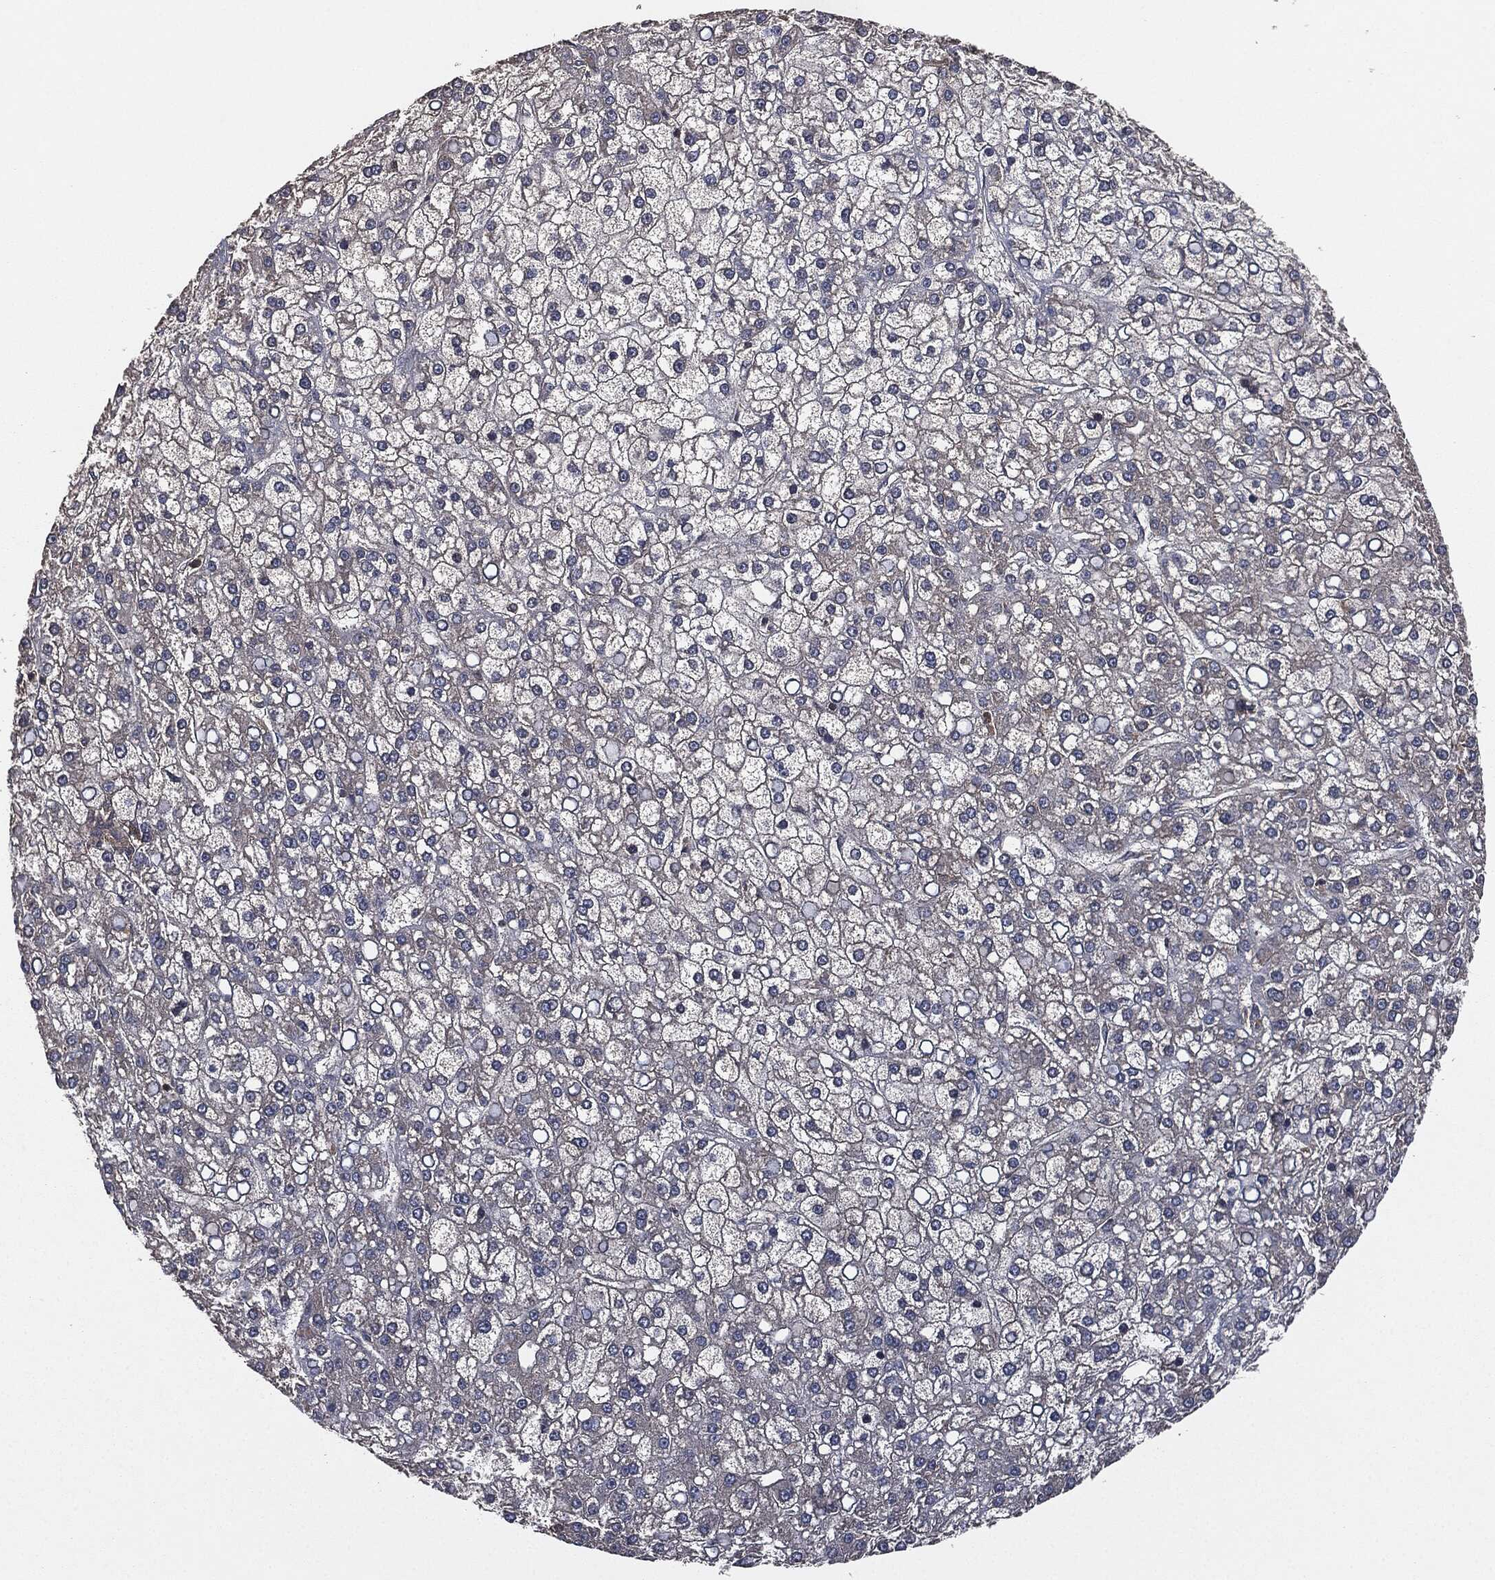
{"staining": {"intensity": "negative", "quantity": "none", "location": "none"}, "tissue": "liver cancer", "cell_type": "Tumor cells", "image_type": "cancer", "snomed": [{"axis": "morphology", "description": "Carcinoma, Hepatocellular, NOS"}, {"axis": "topography", "description": "Liver"}], "caption": "Immunohistochemistry (IHC) of human liver cancer (hepatocellular carcinoma) shows no staining in tumor cells.", "gene": "ERBIN", "patient": {"sex": "male", "age": 67}}